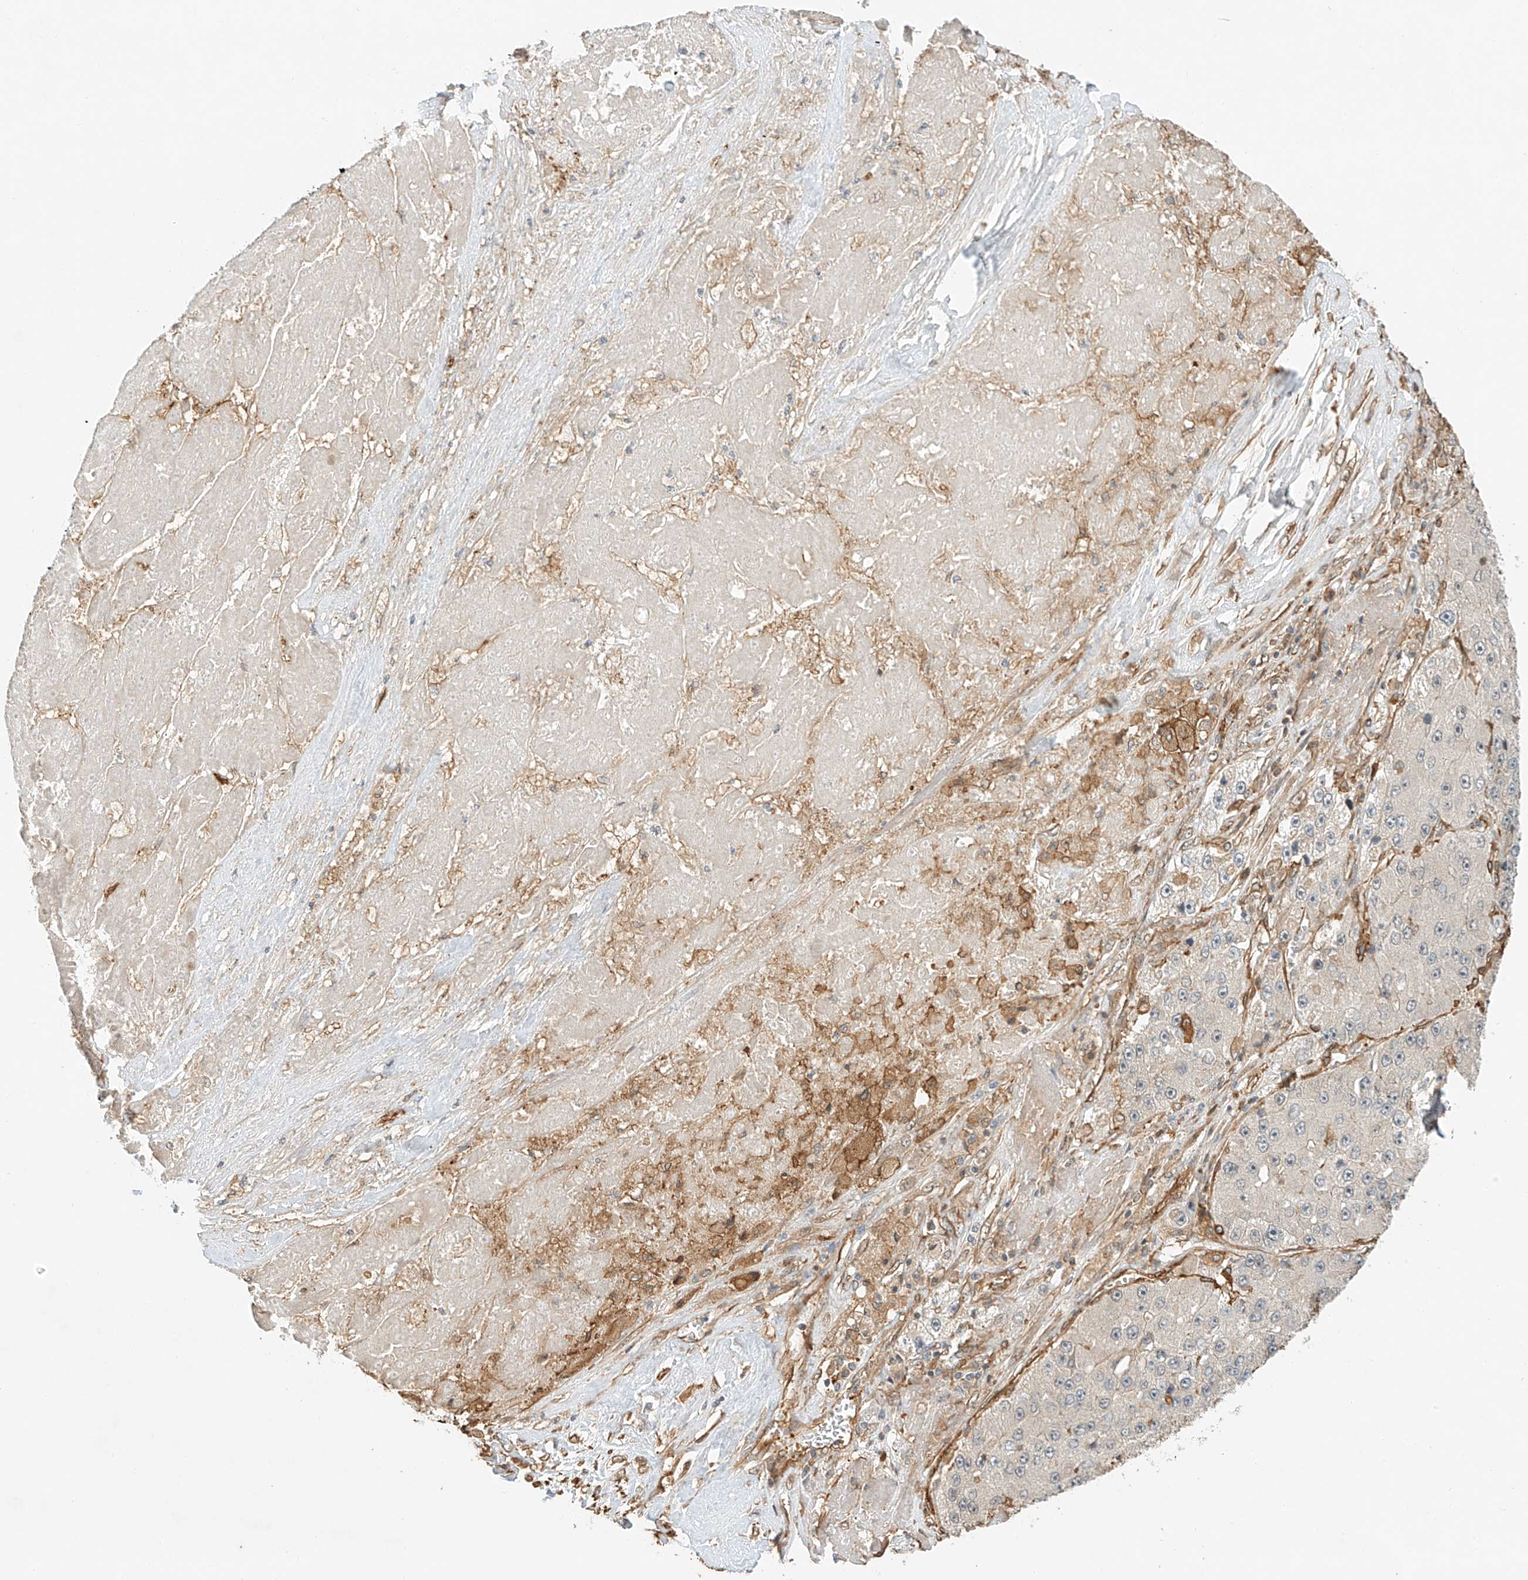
{"staining": {"intensity": "negative", "quantity": "none", "location": "none"}, "tissue": "liver cancer", "cell_type": "Tumor cells", "image_type": "cancer", "snomed": [{"axis": "morphology", "description": "Carcinoma, Hepatocellular, NOS"}, {"axis": "topography", "description": "Liver"}], "caption": "High magnification brightfield microscopy of liver cancer (hepatocellular carcinoma) stained with DAB (brown) and counterstained with hematoxylin (blue): tumor cells show no significant positivity. The staining was performed using DAB (3,3'-diaminobenzidine) to visualize the protein expression in brown, while the nuclei were stained in blue with hematoxylin (Magnification: 20x).", "gene": "CSMD3", "patient": {"sex": "female", "age": 73}}